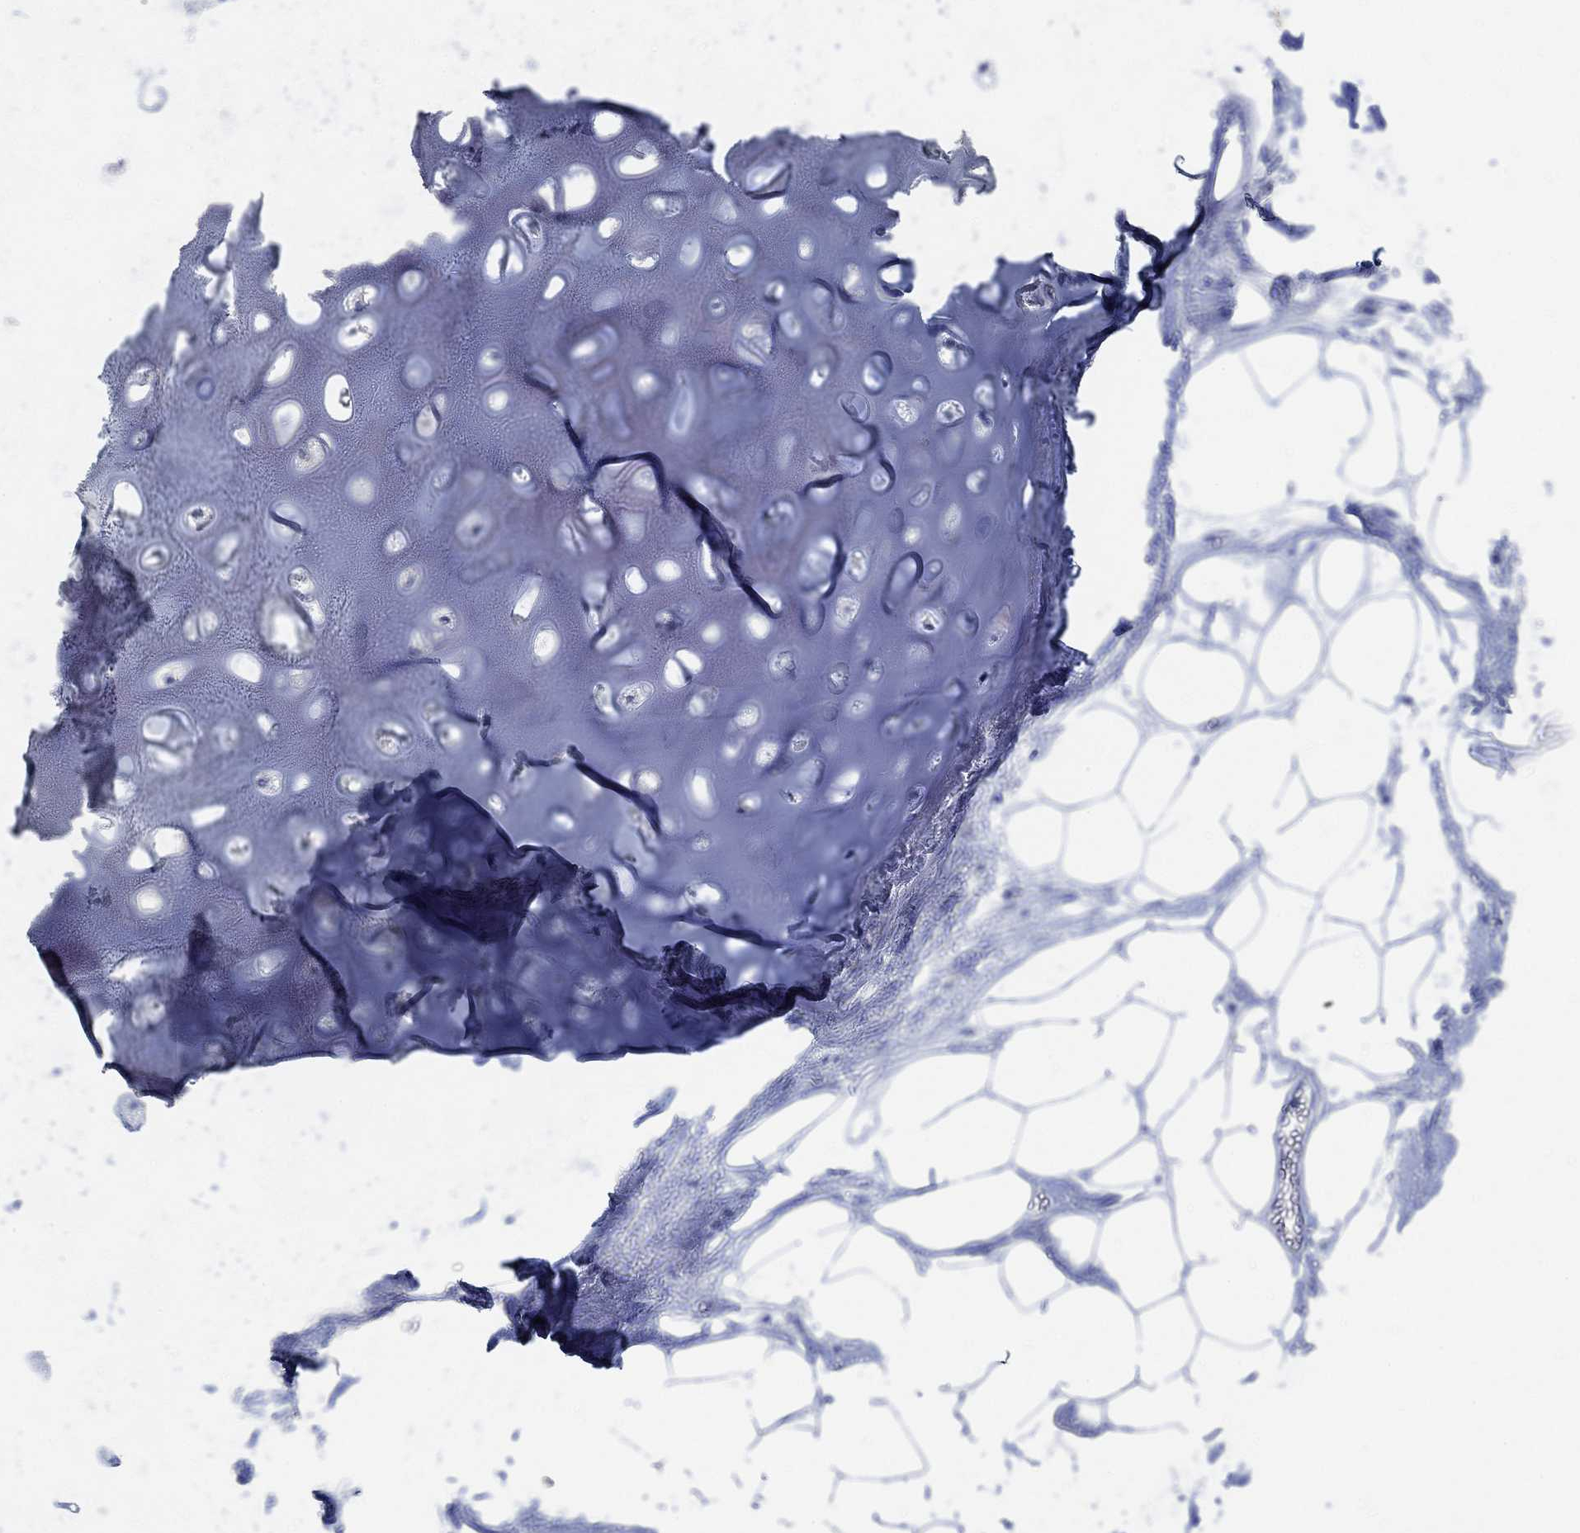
{"staining": {"intensity": "negative", "quantity": "none", "location": "none"}, "tissue": "soft tissue", "cell_type": "Chondrocytes", "image_type": "normal", "snomed": [{"axis": "morphology", "description": "Normal tissue, NOS"}, {"axis": "morphology", "description": "Squamous cell carcinoma, NOS"}, {"axis": "topography", "description": "Cartilage tissue"}, {"axis": "topography", "description": "Lung"}], "caption": "The image demonstrates no significant positivity in chondrocytes of soft tissue.", "gene": "RBM20", "patient": {"sex": "male", "age": 66}}